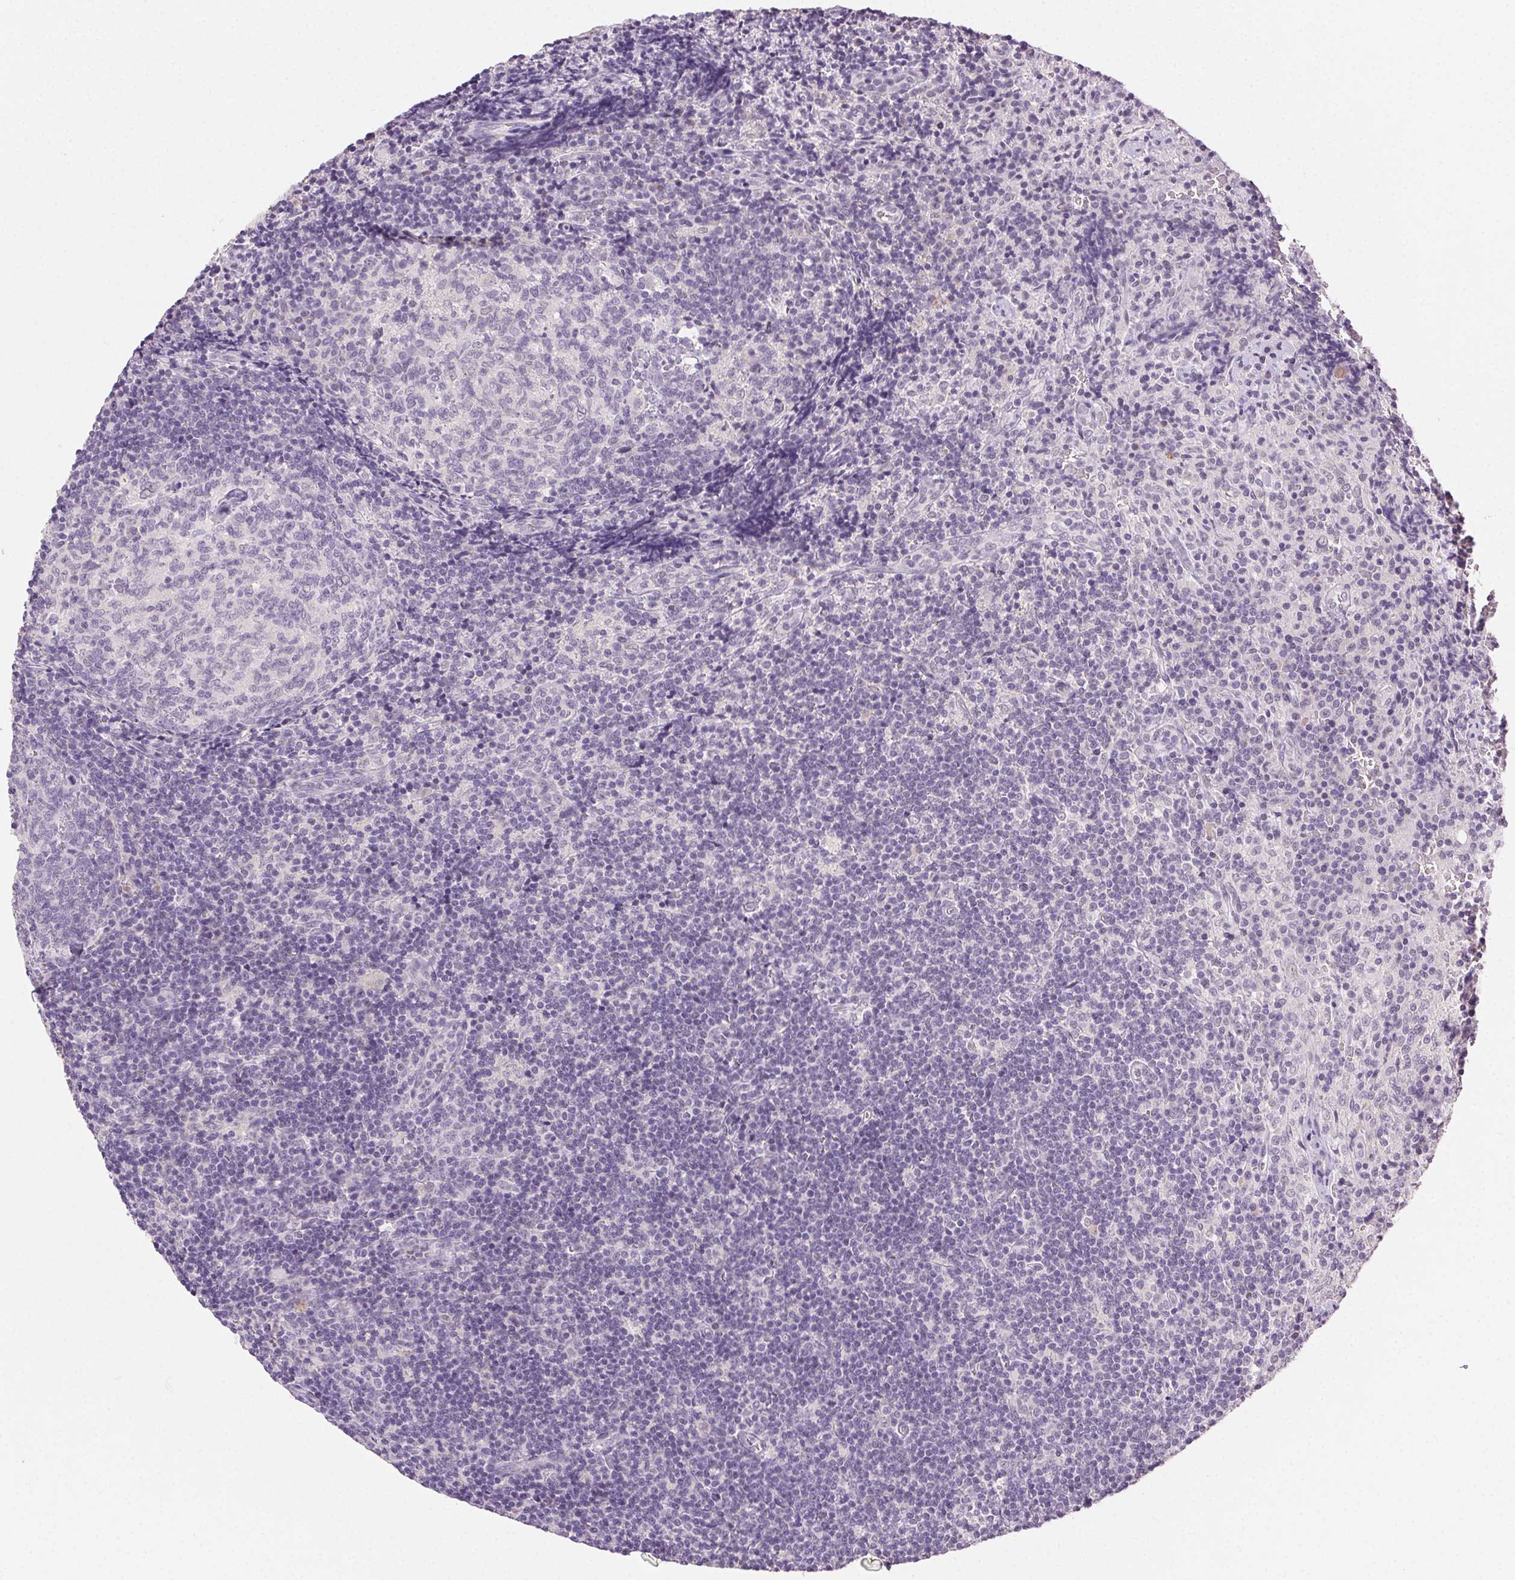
{"staining": {"intensity": "negative", "quantity": "none", "location": "none"}, "tissue": "lymph node", "cell_type": "Germinal center cells", "image_type": "normal", "snomed": [{"axis": "morphology", "description": "Normal tissue, NOS"}, {"axis": "topography", "description": "Lymph node"}], "caption": "IHC photomicrograph of benign lymph node: human lymph node stained with DAB exhibits no significant protein positivity in germinal center cells.", "gene": "CLDN10", "patient": {"sex": "male", "age": 67}}